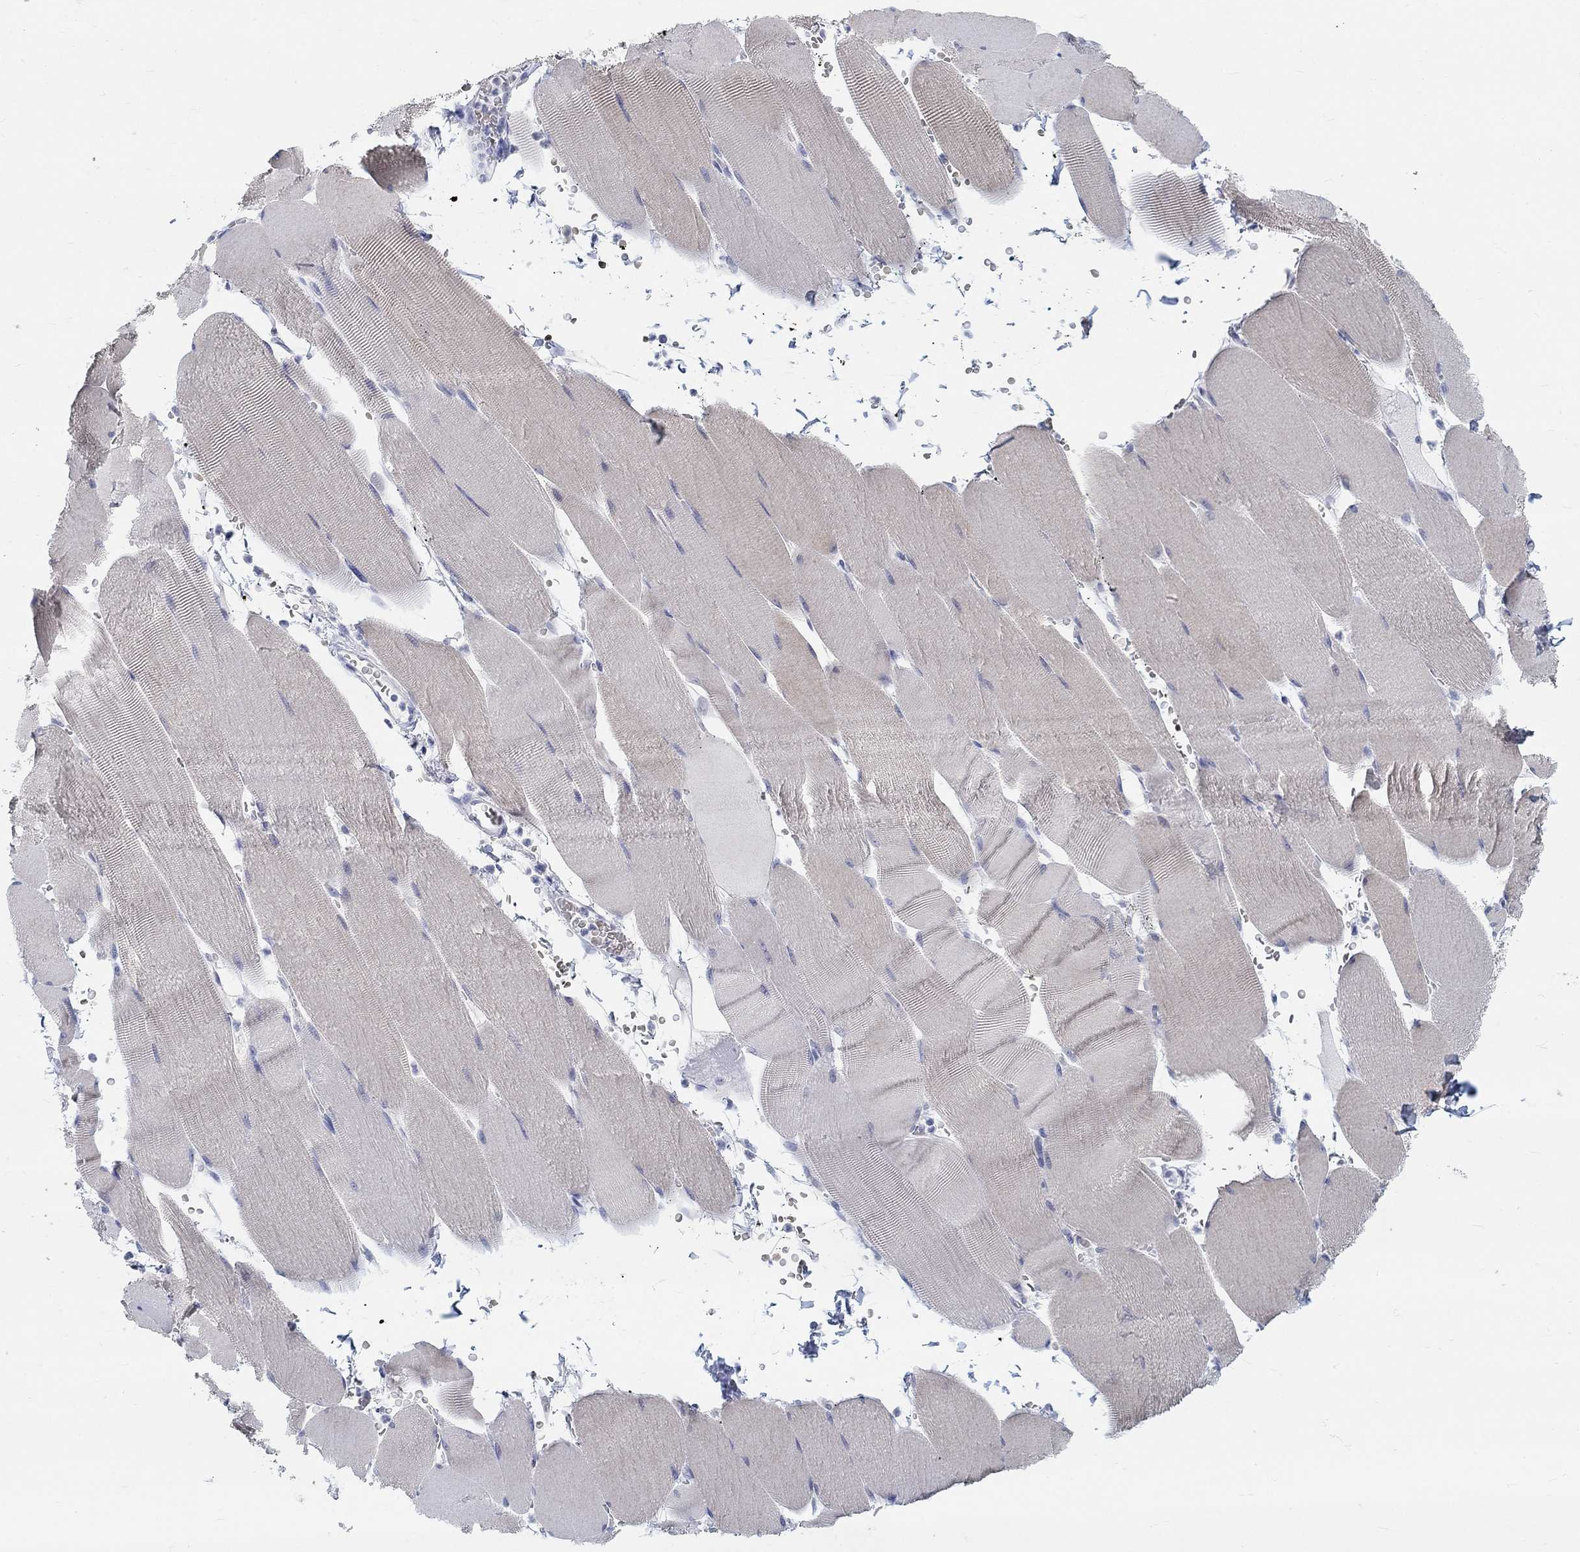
{"staining": {"intensity": "negative", "quantity": "none", "location": "none"}, "tissue": "skeletal muscle", "cell_type": "Myocytes", "image_type": "normal", "snomed": [{"axis": "morphology", "description": "Normal tissue, NOS"}, {"axis": "topography", "description": "Skeletal muscle"}], "caption": "High power microscopy micrograph of an immunohistochemistry image of unremarkable skeletal muscle, revealing no significant staining in myocytes.", "gene": "GRIA3", "patient": {"sex": "male", "age": 56}}